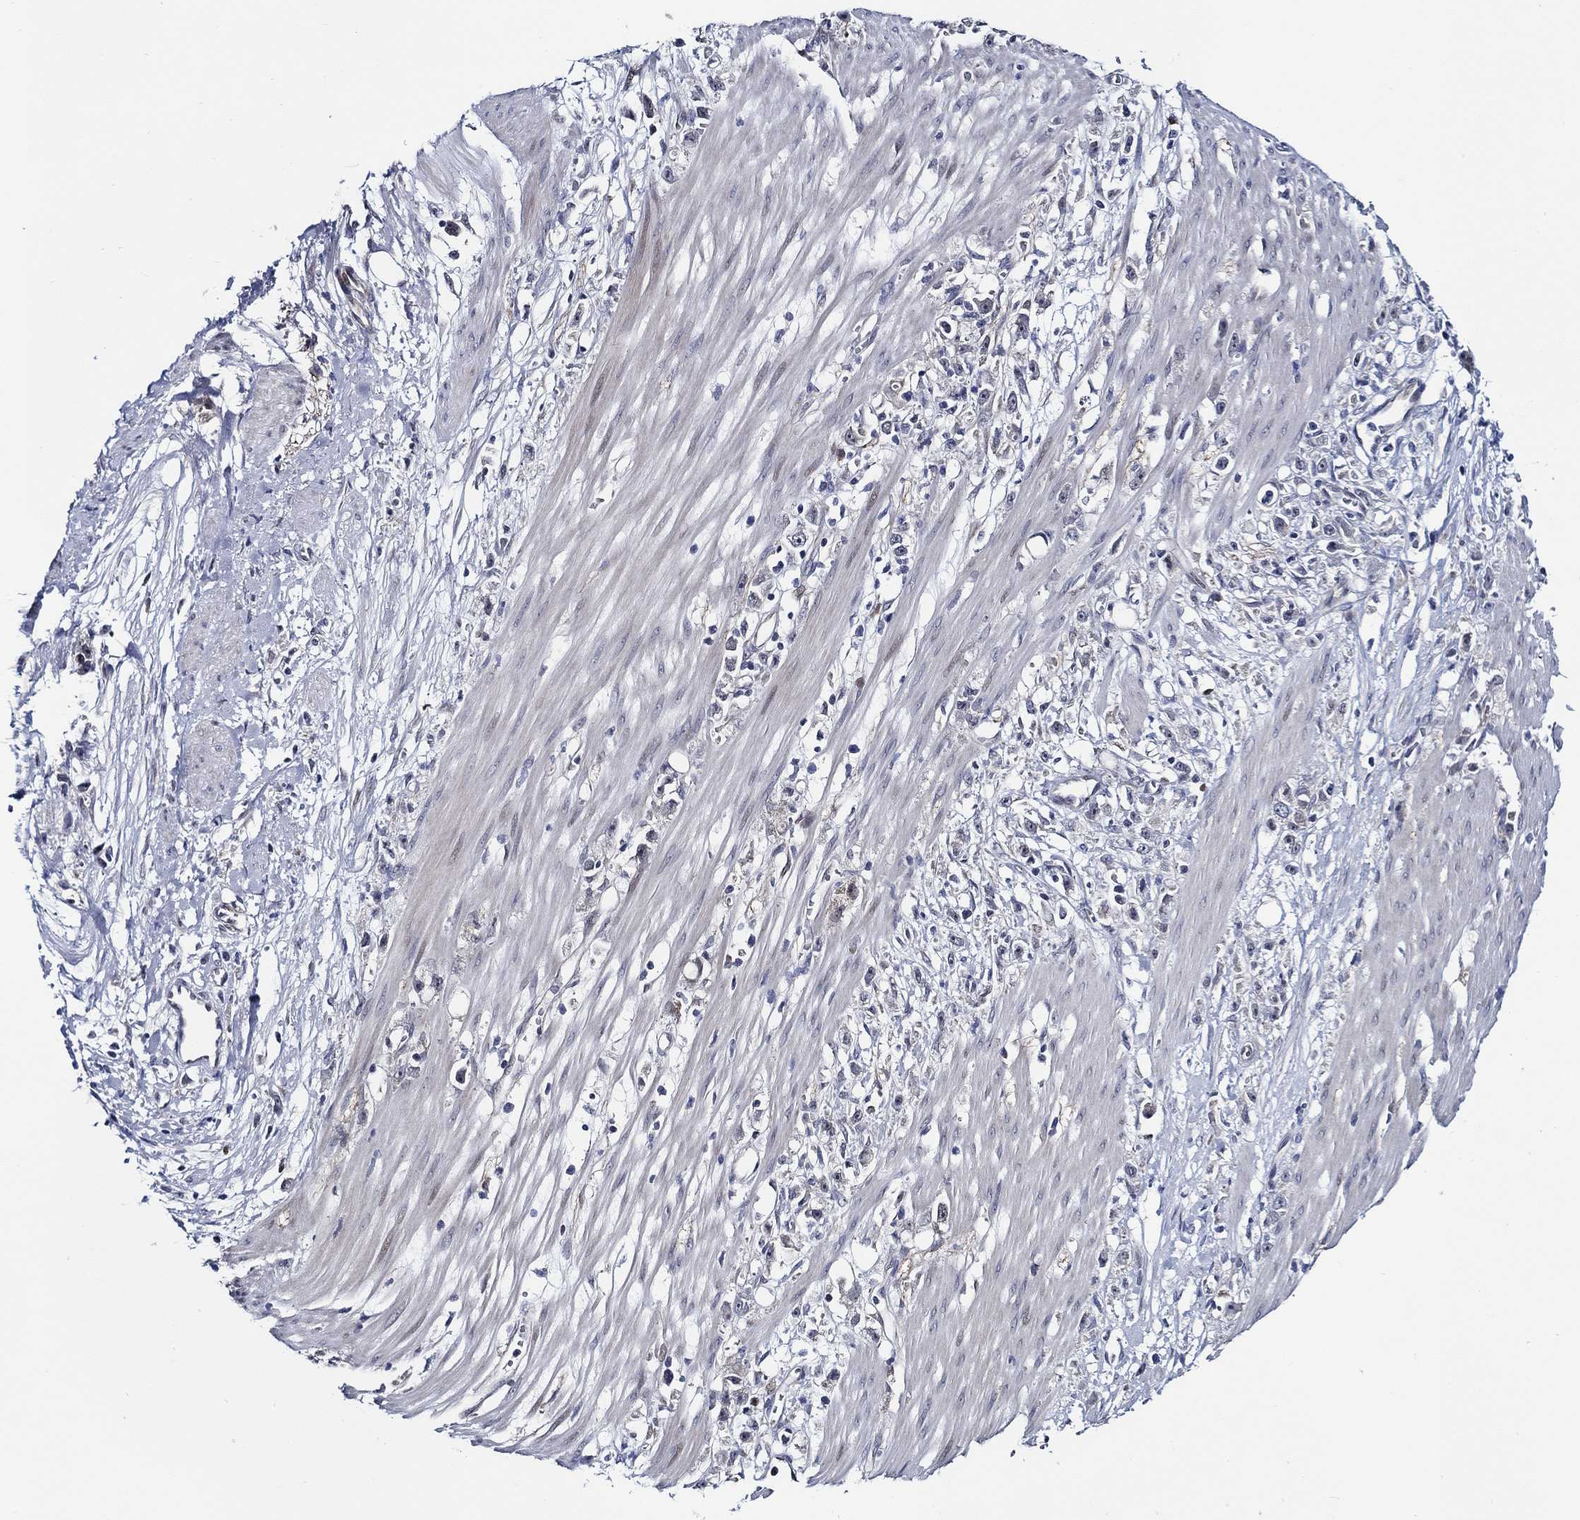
{"staining": {"intensity": "negative", "quantity": "none", "location": "none"}, "tissue": "stomach cancer", "cell_type": "Tumor cells", "image_type": "cancer", "snomed": [{"axis": "morphology", "description": "Adenocarcinoma, NOS"}, {"axis": "topography", "description": "Stomach"}], "caption": "Tumor cells are negative for protein expression in human stomach cancer.", "gene": "C8orf48", "patient": {"sex": "female", "age": 59}}